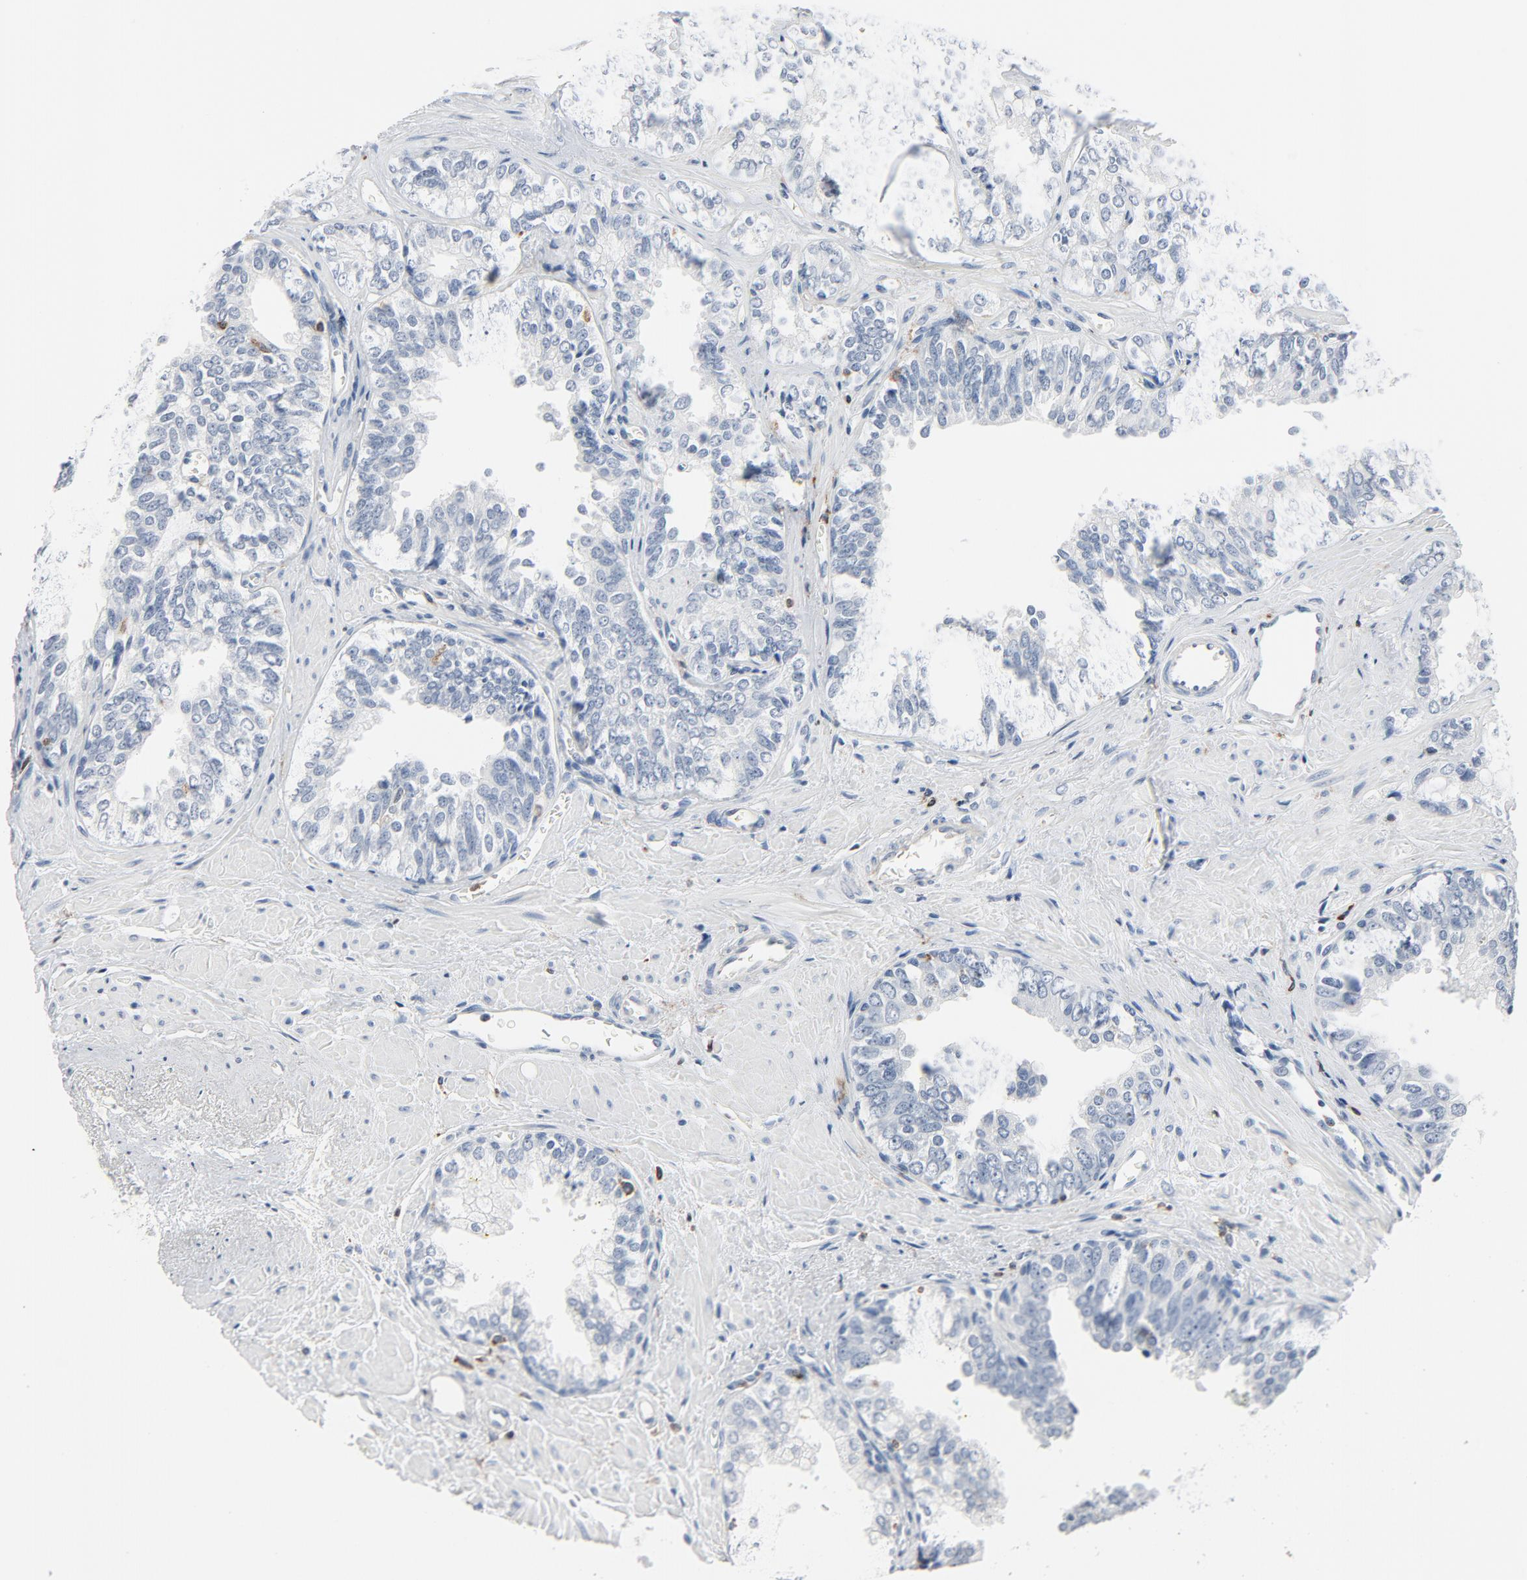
{"staining": {"intensity": "negative", "quantity": "none", "location": "none"}, "tissue": "prostate cancer", "cell_type": "Tumor cells", "image_type": "cancer", "snomed": [{"axis": "morphology", "description": "Adenocarcinoma, High grade"}, {"axis": "topography", "description": "Prostate"}], "caption": "Human prostate cancer stained for a protein using immunohistochemistry reveals no expression in tumor cells.", "gene": "LCP2", "patient": {"sex": "male", "age": 67}}